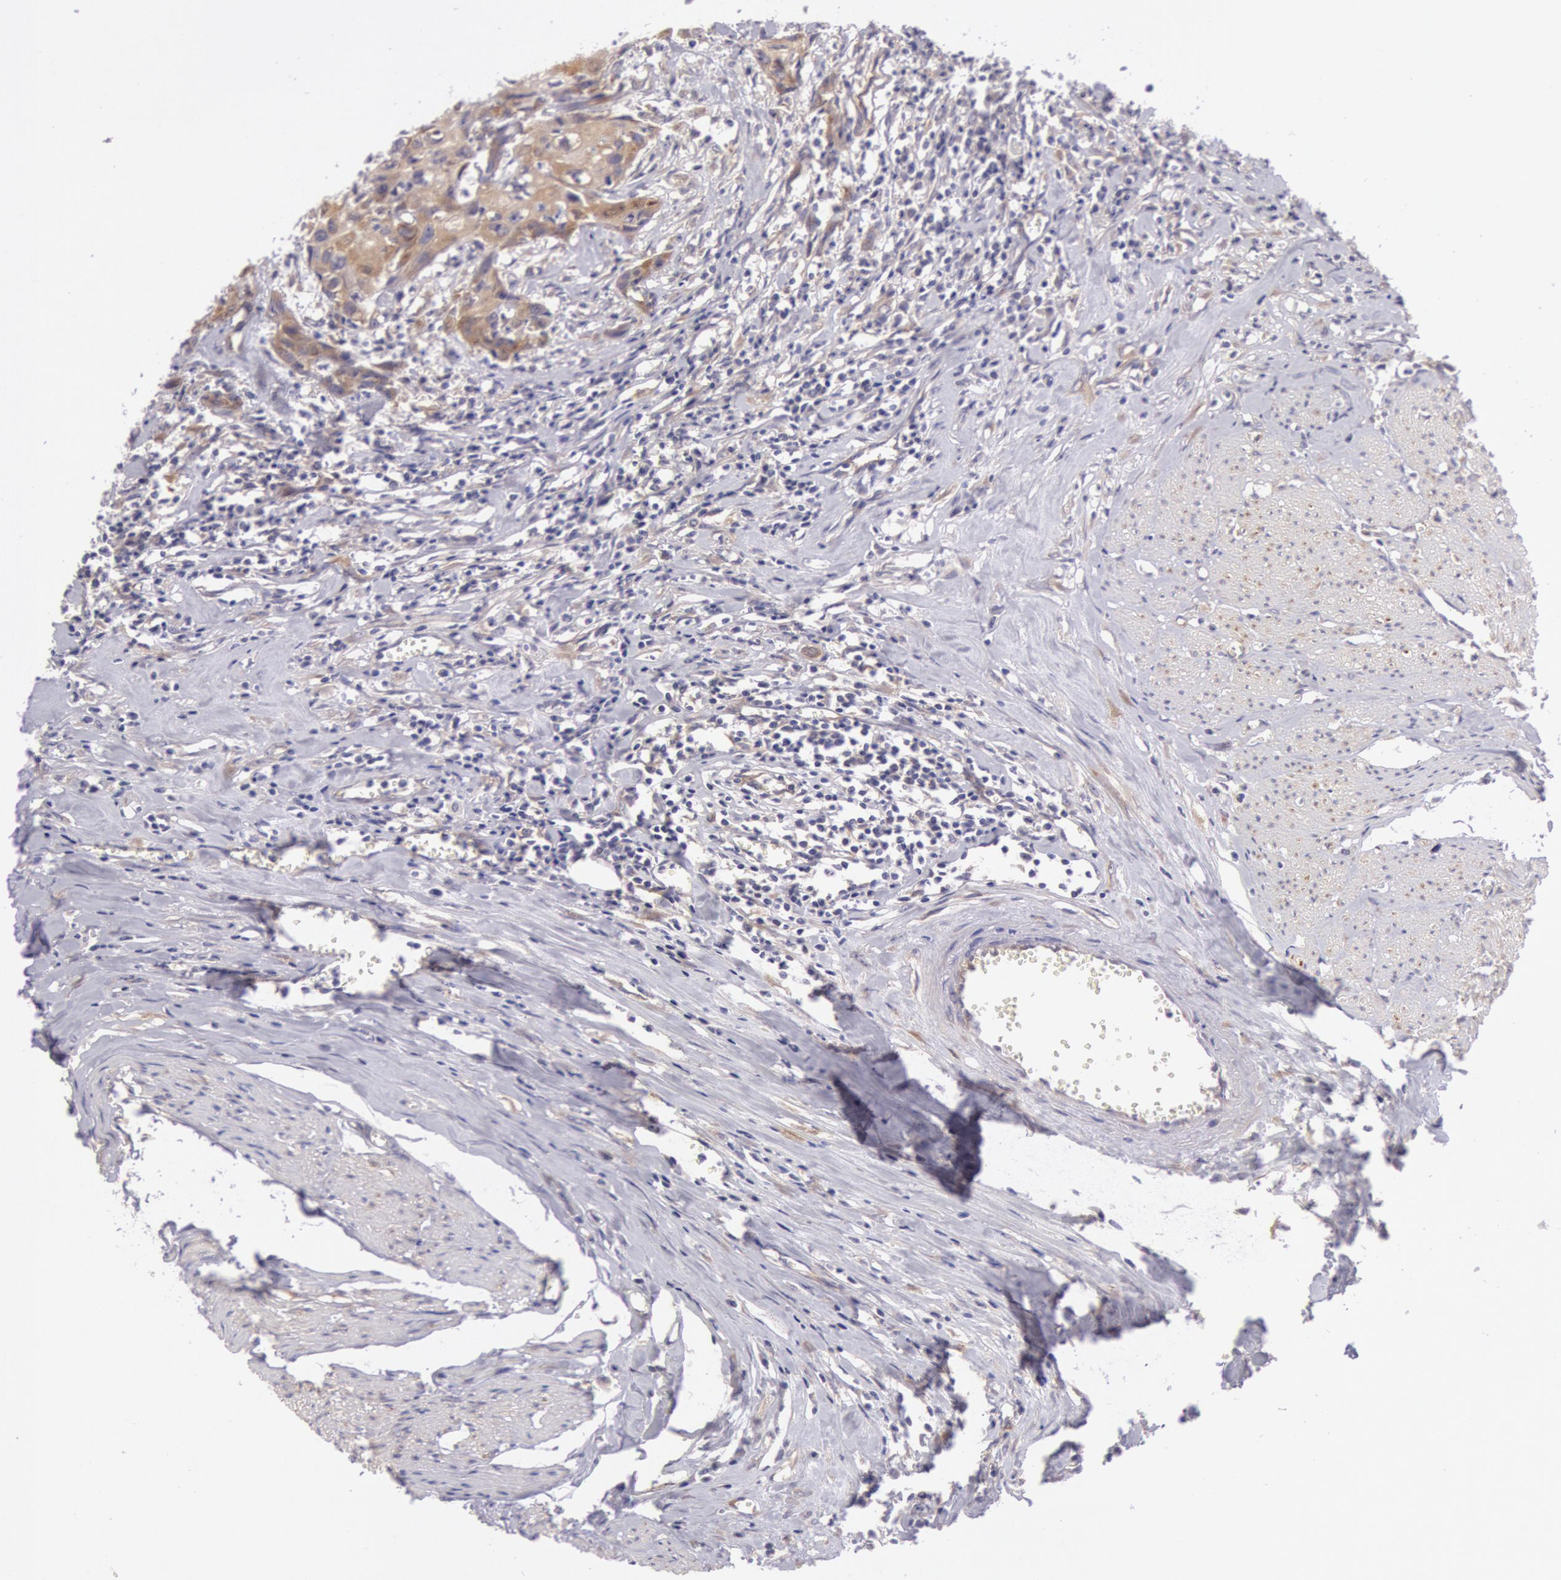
{"staining": {"intensity": "moderate", "quantity": ">75%", "location": "cytoplasmic/membranous"}, "tissue": "urothelial cancer", "cell_type": "Tumor cells", "image_type": "cancer", "snomed": [{"axis": "morphology", "description": "Urothelial carcinoma, High grade"}, {"axis": "topography", "description": "Urinary bladder"}], "caption": "Urothelial carcinoma (high-grade) was stained to show a protein in brown. There is medium levels of moderate cytoplasmic/membranous positivity in approximately >75% of tumor cells. The protein is shown in brown color, while the nuclei are stained blue.", "gene": "CHUK", "patient": {"sex": "male", "age": 54}}